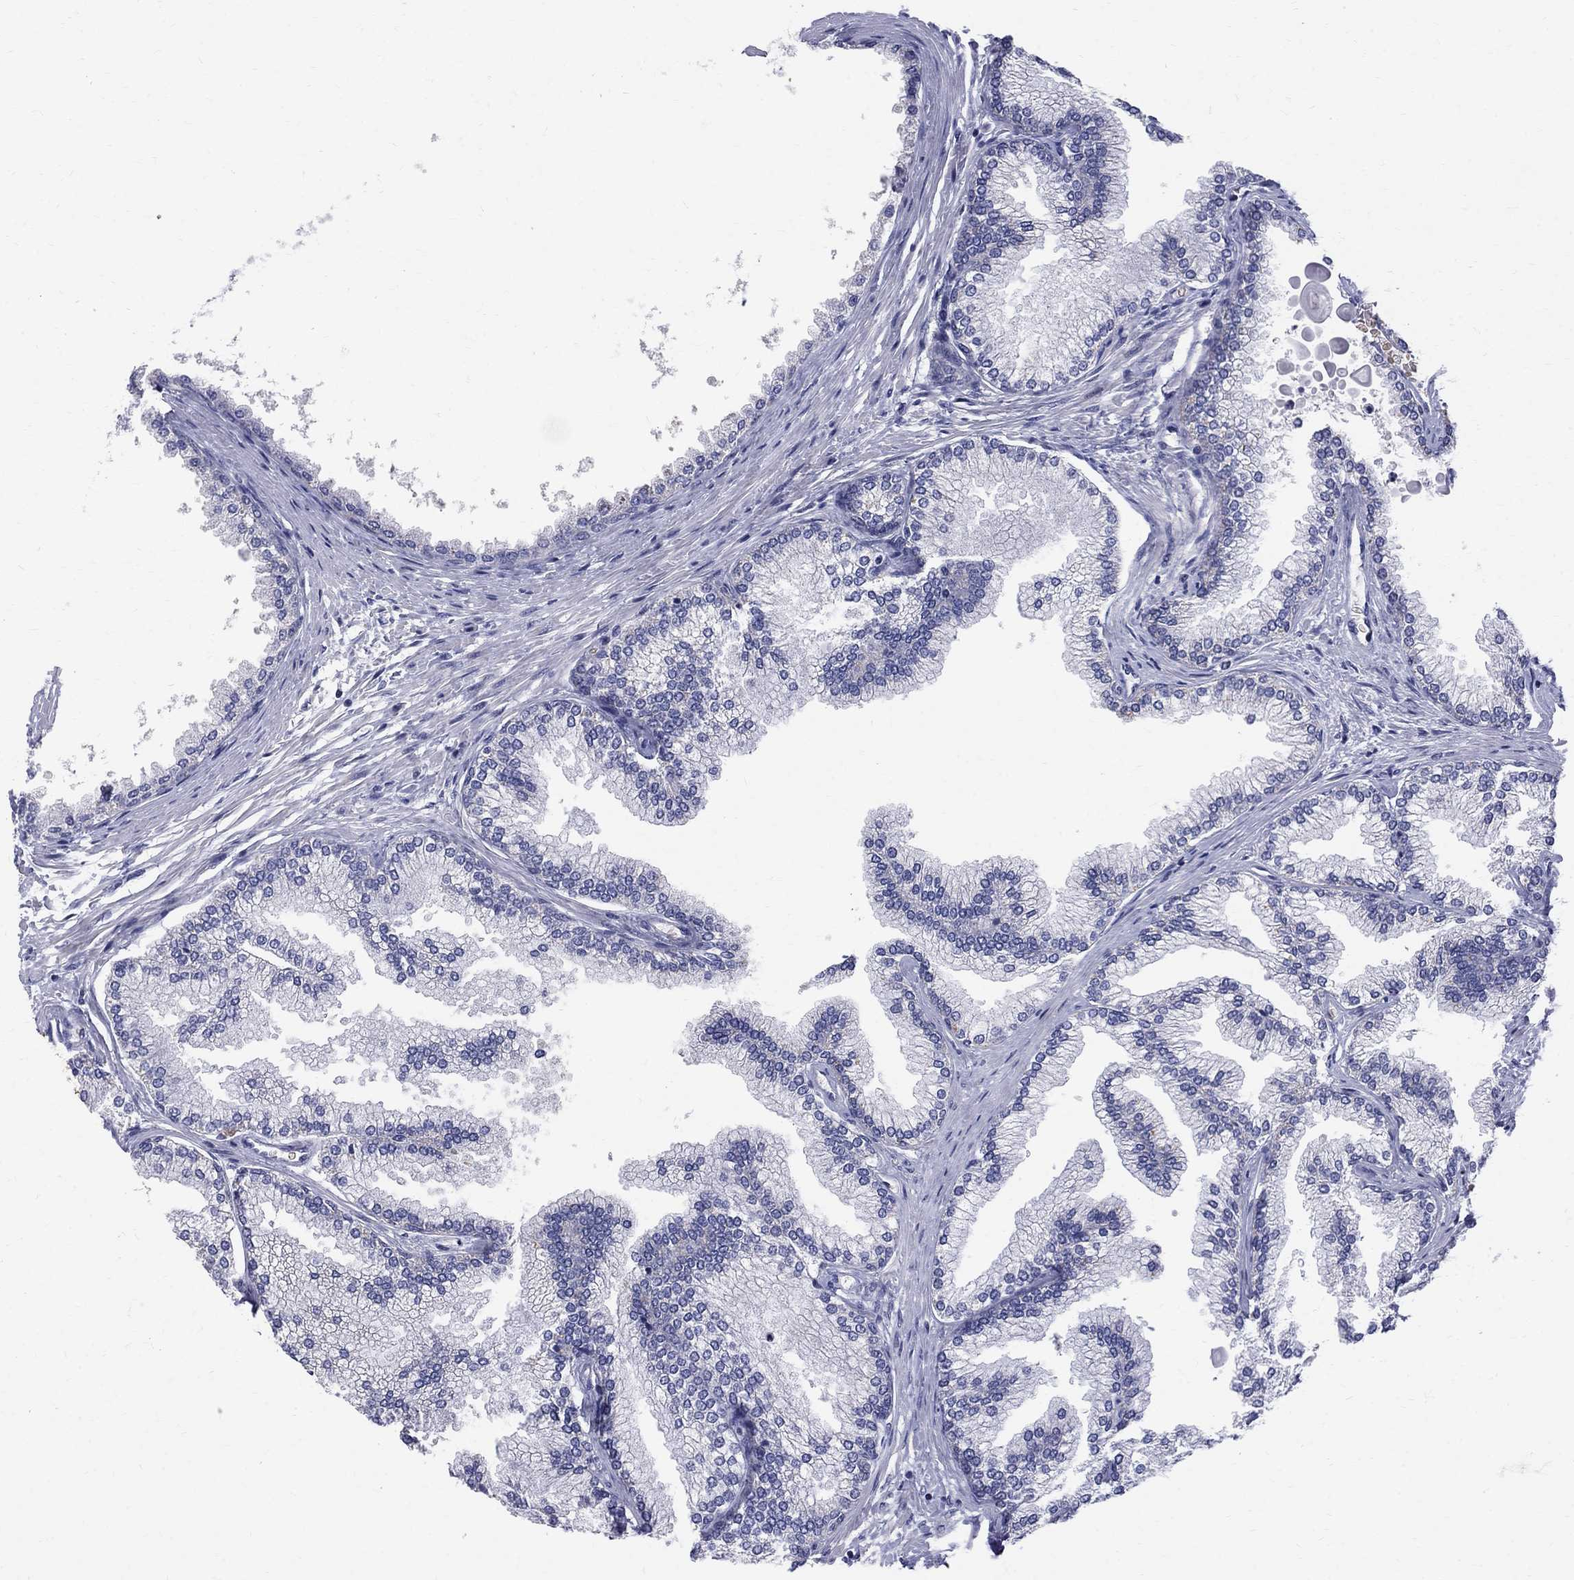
{"staining": {"intensity": "negative", "quantity": "none", "location": "none"}, "tissue": "prostate", "cell_type": "Glandular cells", "image_type": "normal", "snomed": [{"axis": "morphology", "description": "Normal tissue, NOS"}, {"axis": "topography", "description": "Prostate"}], "caption": "Glandular cells are negative for brown protein staining in unremarkable prostate. Nuclei are stained in blue.", "gene": "AGER", "patient": {"sex": "male", "age": 72}}